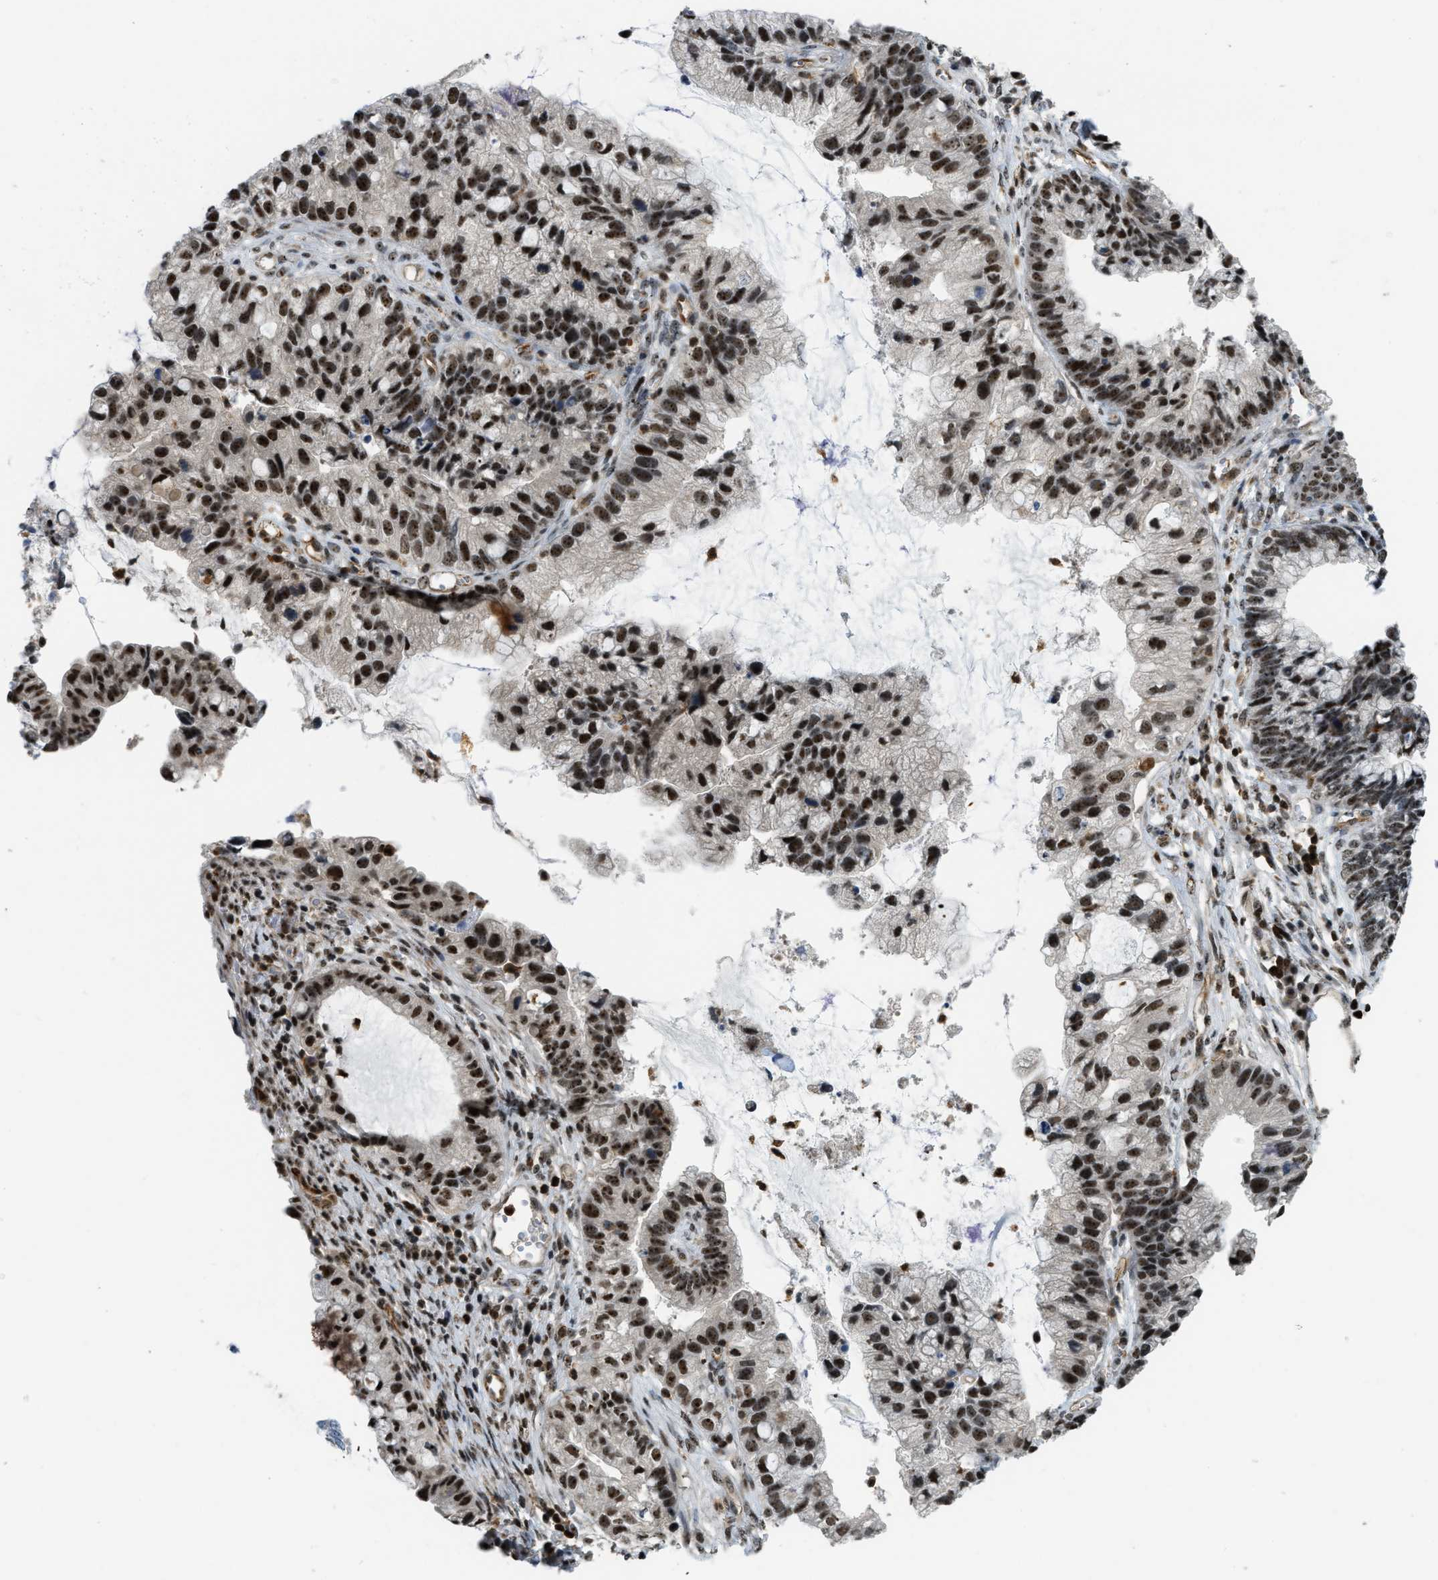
{"staining": {"intensity": "strong", "quantity": ">75%", "location": "nuclear"}, "tissue": "cervical cancer", "cell_type": "Tumor cells", "image_type": "cancer", "snomed": [{"axis": "morphology", "description": "Adenocarcinoma, NOS"}, {"axis": "topography", "description": "Cervix"}], "caption": "Immunohistochemical staining of human cervical cancer demonstrates high levels of strong nuclear expression in approximately >75% of tumor cells.", "gene": "E2F1", "patient": {"sex": "female", "age": 44}}